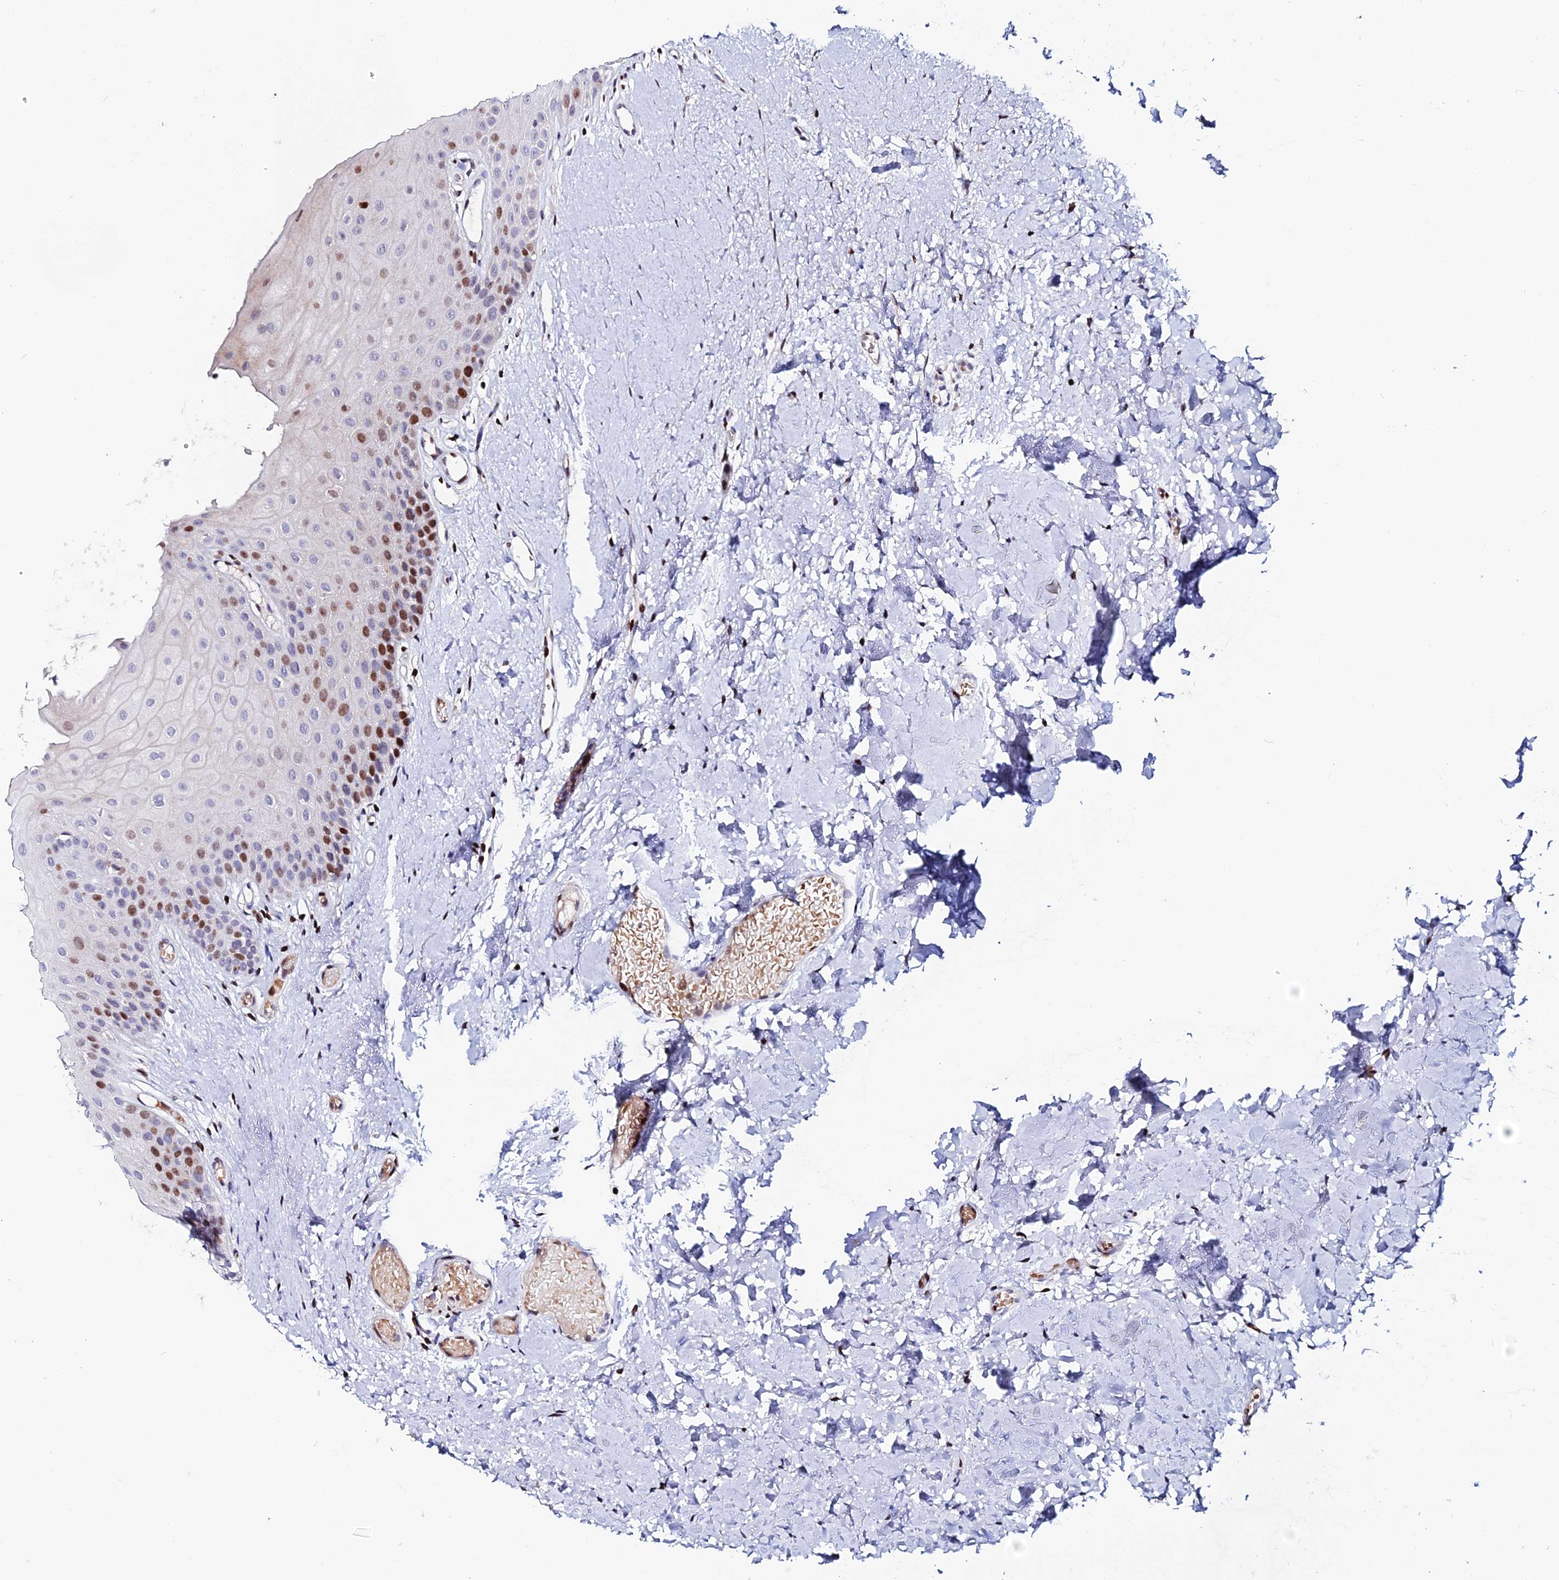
{"staining": {"intensity": "moderate", "quantity": "25%-75%", "location": "nuclear"}, "tissue": "oral mucosa", "cell_type": "Squamous epithelial cells", "image_type": "normal", "snomed": [{"axis": "morphology", "description": "Normal tissue, NOS"}, {"axis": "topography", "description": "Oral tissue"}], "caption": "IHC of unremarkable oral mucosa exhibits medium levels of moderate nuclear expression in approximately 25%-75% of squamous epithelial cells. (Stains: DAB (3,3'-diaminobenzidine) in brown, nuclei in blue, Microscopy: brightfield microscopy at high magnification).", "gene": "MYNN", "patient": {"sex": "female", "age": 67}}